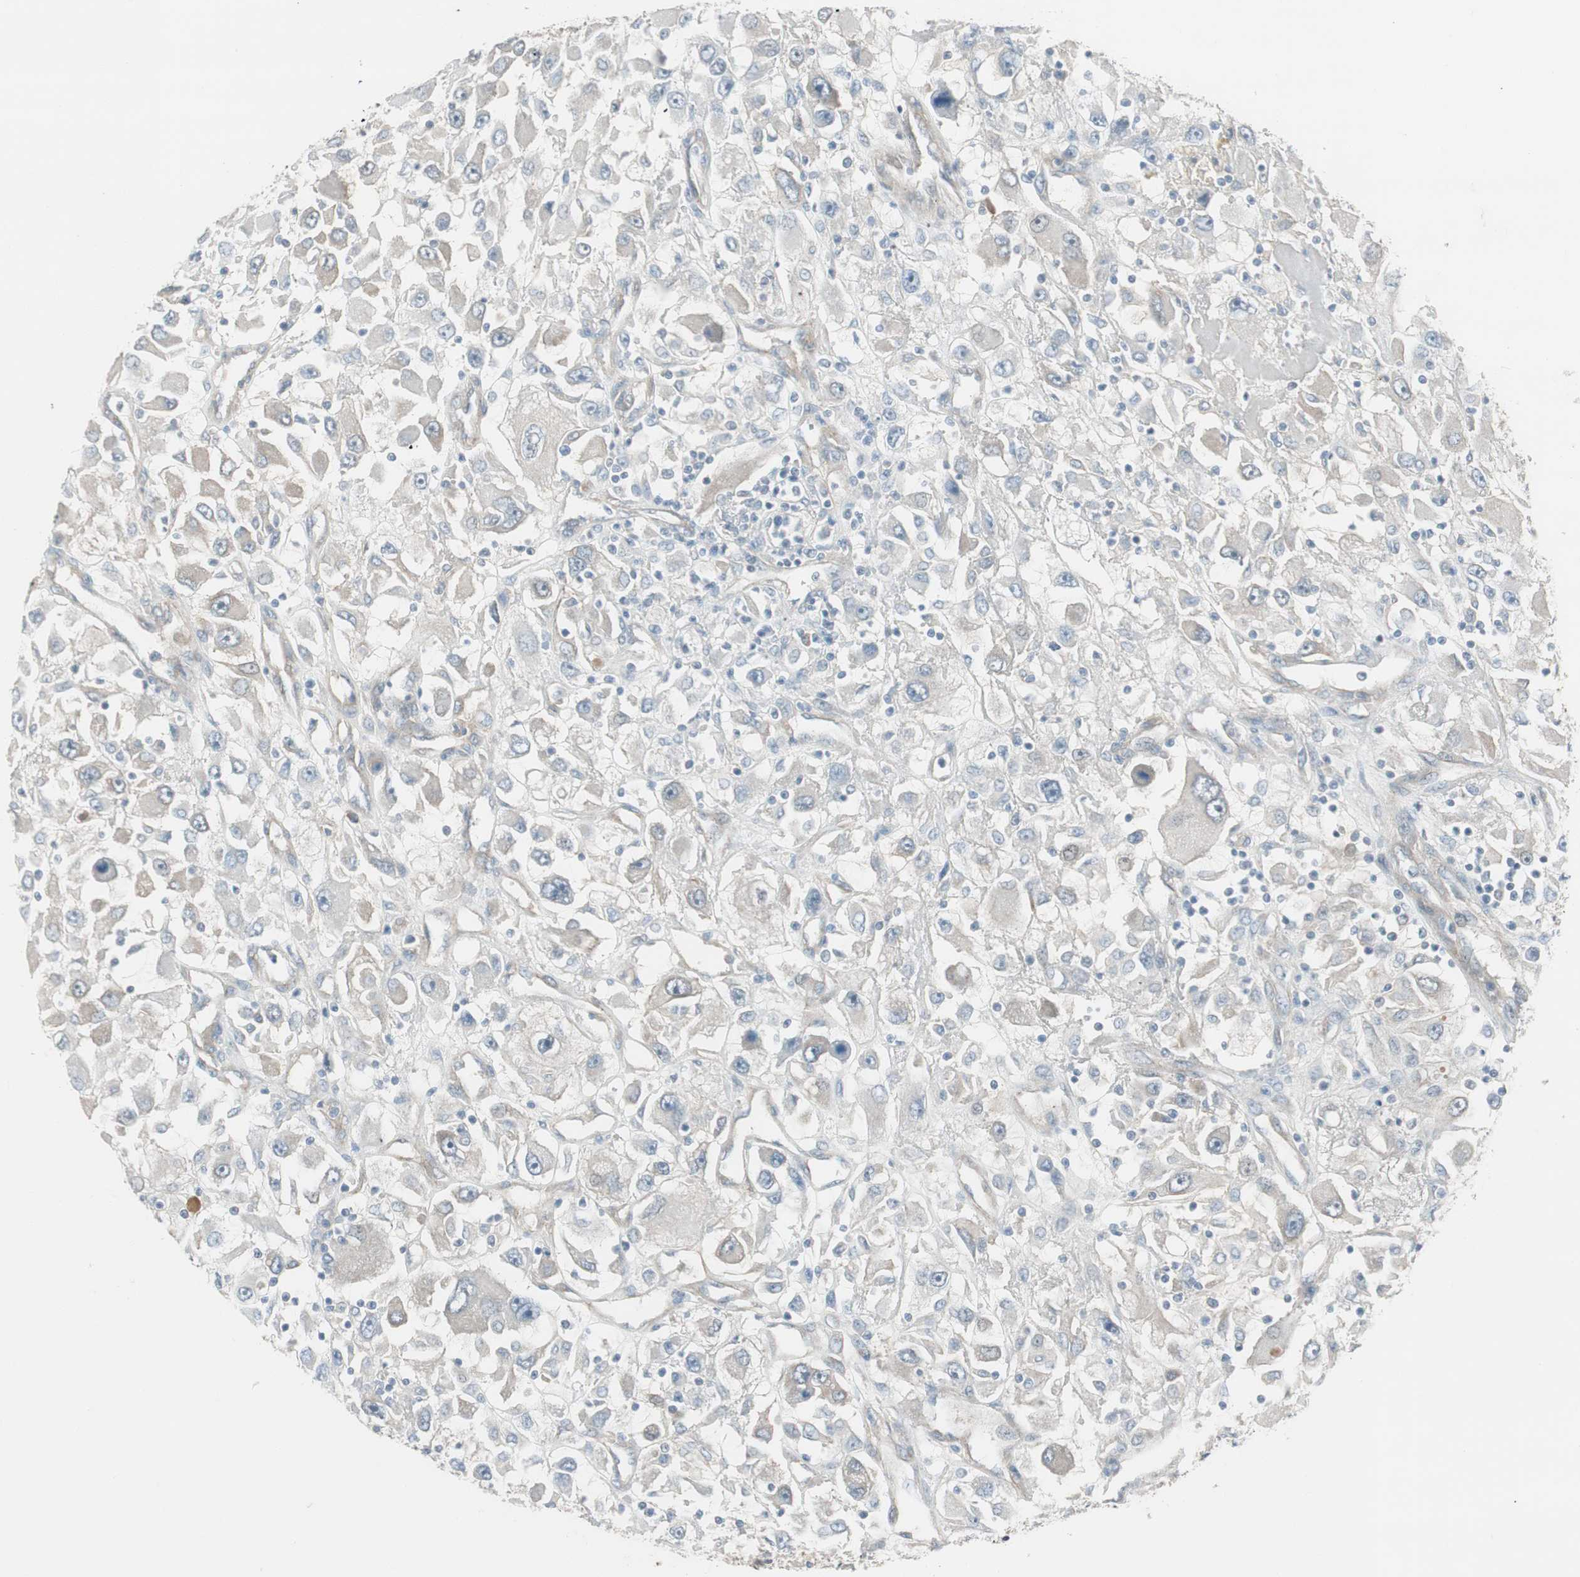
{"staining": {"intensity": "negative", "quantity": "none", "location": "none"}, "tissue": "renal cancer", "cell_type": "Tumor cells", "image_type": "cancer", "snomed": [{"axis": "morphology", "description": "Adenocarcinoma, NOS"}, {"axis": "topography", "description": "Kidney"}], "caption": "Immunohistochemistry (IHC) photomicrograph of neoplastic tissue: human renal adenocarcinoma stained with DAB (3,3'-diaminobenzidine) exhibits no significant protein expression in tumor cells. The staining was performed using DAB (3,3'-diaminobenzidine) to visualize the protein expression in brown, while the nuclei were stained in blue with hematoxylin (Magnification: 20x).", "gene": "EVA1A", "patient": {"sex": "female", "age": 52}}